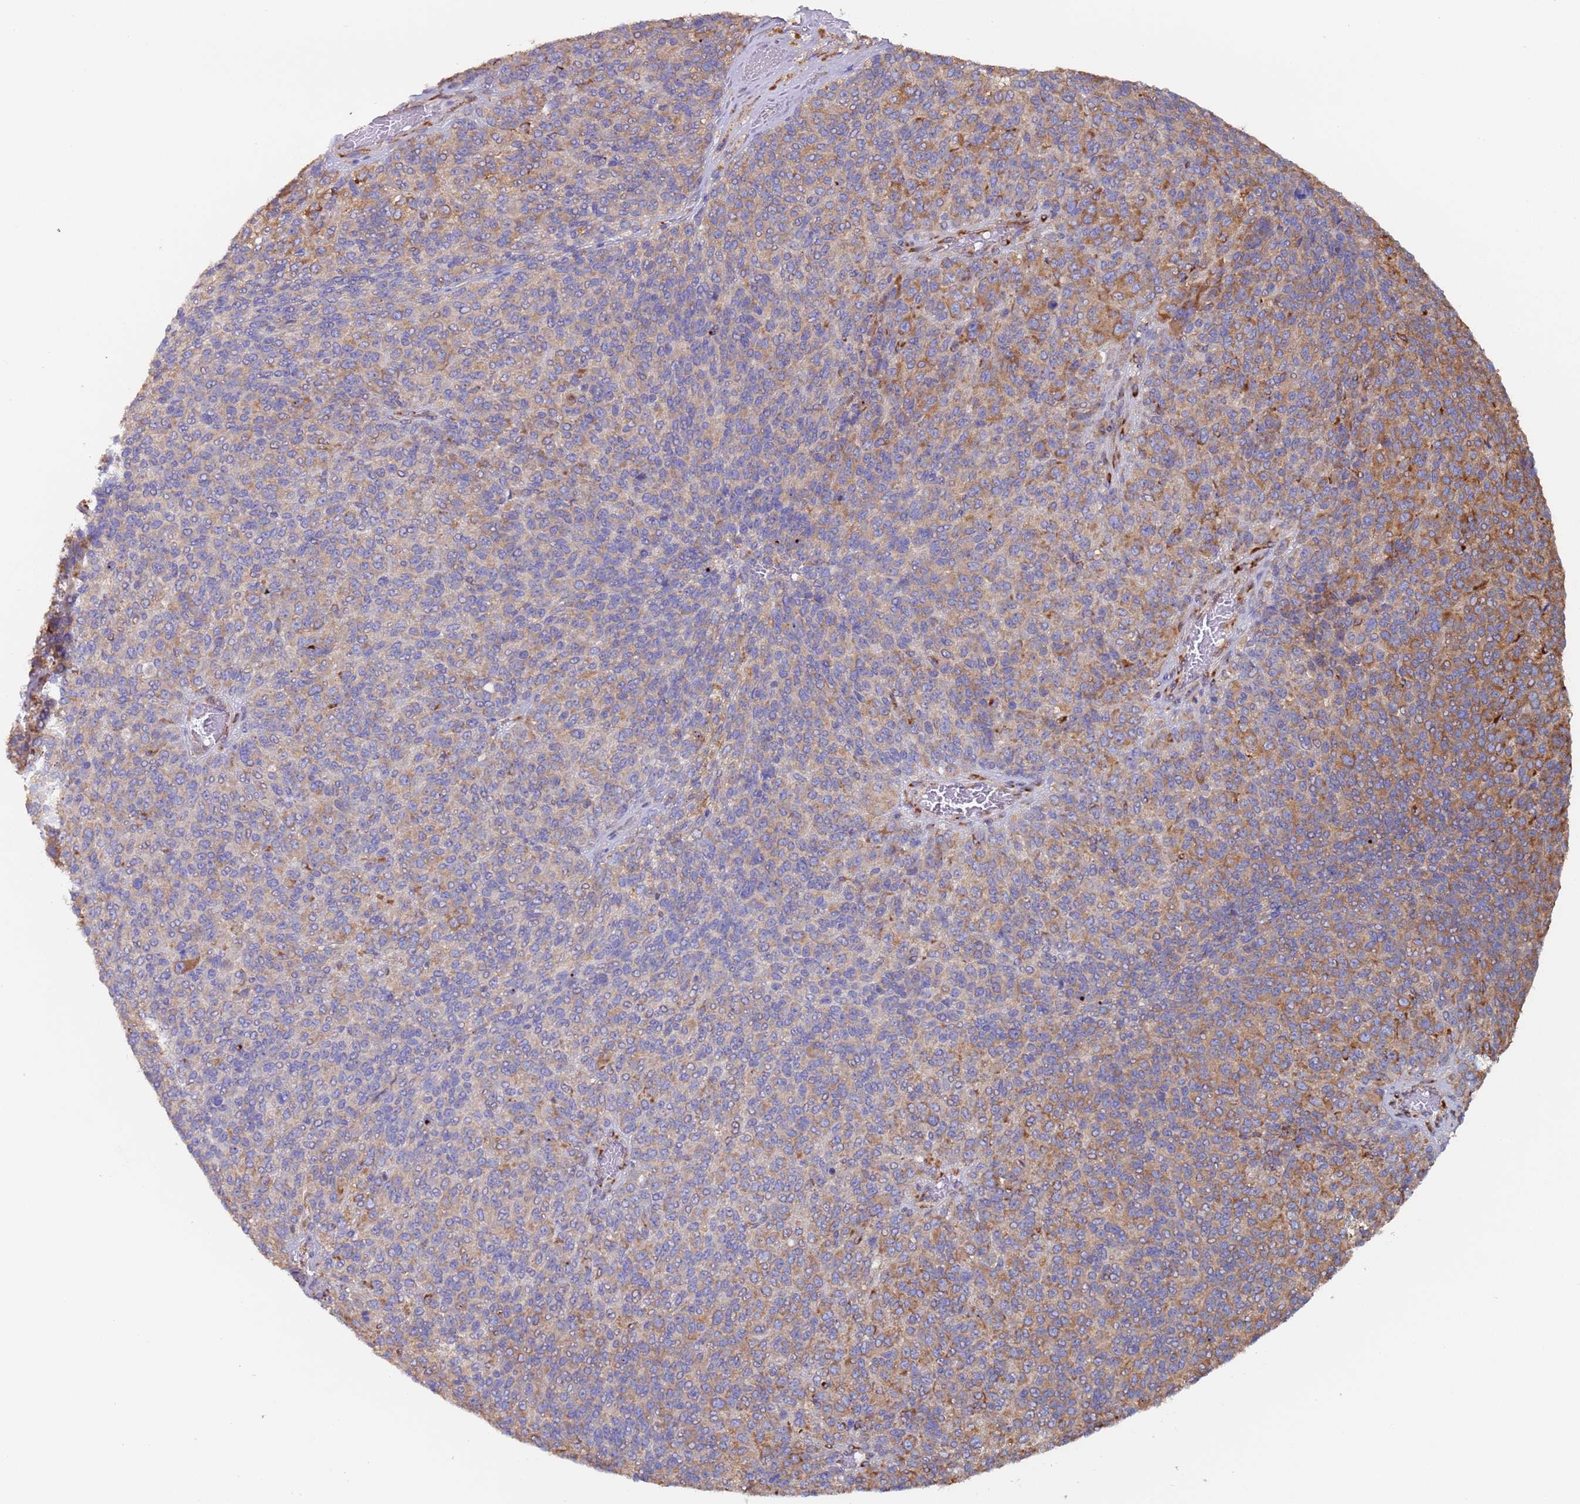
{"staining": {"intensity": "moderate", "quantity": "<25%", "location": "cytoplasmic/membranous"}, "tissue": "melanoma", "cell_type": "Tumor cells", "image_type": "cancer", "snomed": [{"axis": "morphology", "description": "Malignant melanoma, Metastatic site"}, {"axis": "topography", "description": "Brain"}], "caption": "Brown immunohistochemical staining in malignant melanoma (metastatic site) demonstrates moderate cytoplasmic/membranous expression in about <25% of tumor cells. (DAB (3,3'-diaminobenzidine) IHC with brightfield microscopy, high magnification).", "gene": "ZNF844", "patient": {"sex": "female", "age": 56}}